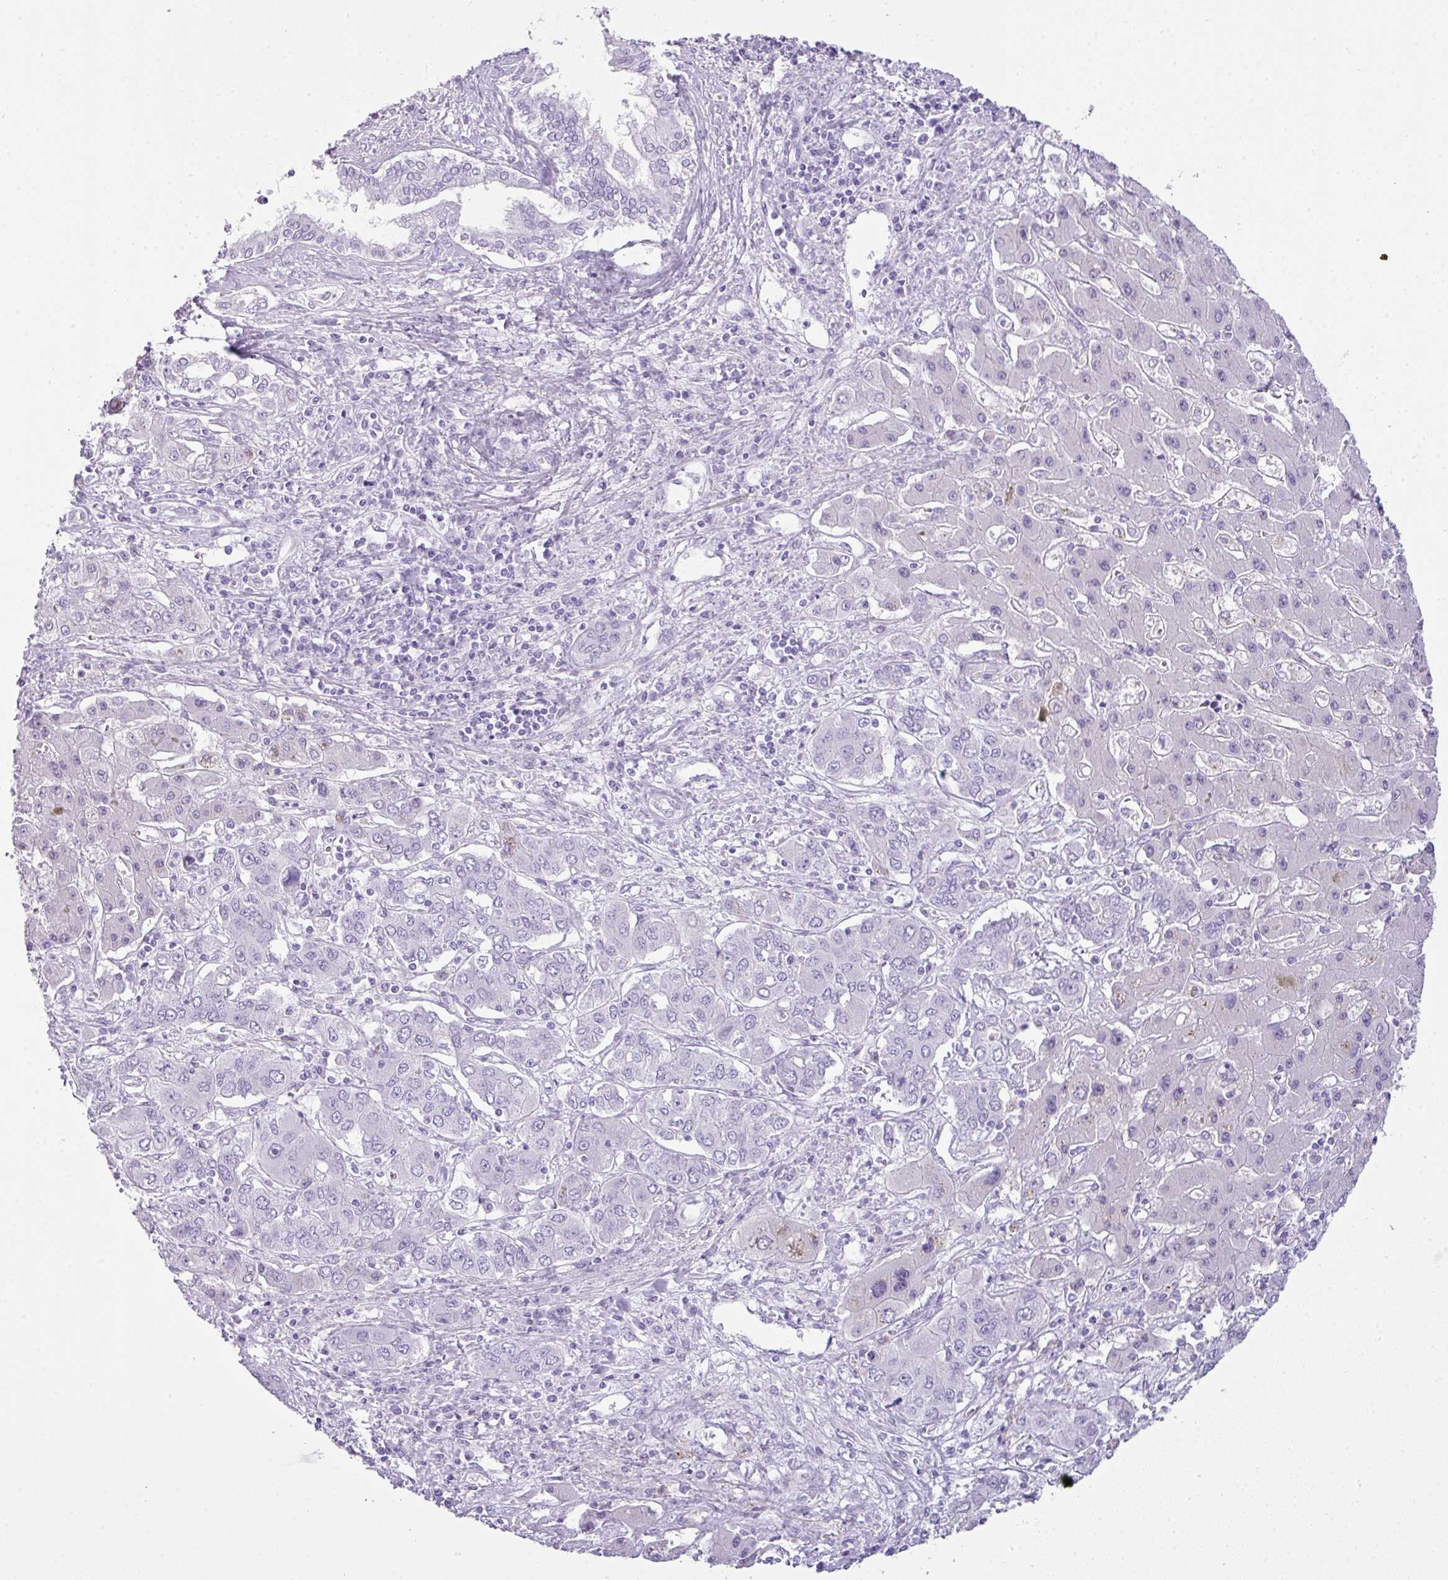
{"staining": {"intensity": "negative", "quantity": "none", "location": "none"}, "tissue": "liver cancer", "cell_type": "Tumor cells", "image_type": "cancer", "snomed": [{"axis": "morphology", "description": "Cholangiocarcinoma"}, {"axis": "topography", "description": "Liver"}], "caption": "Human liver cancer stained for a protein using immunohistochemistry shows no expression in tumor cells.", "gene": "TNP1", "patient": {"sex": "male", "age": 67}}